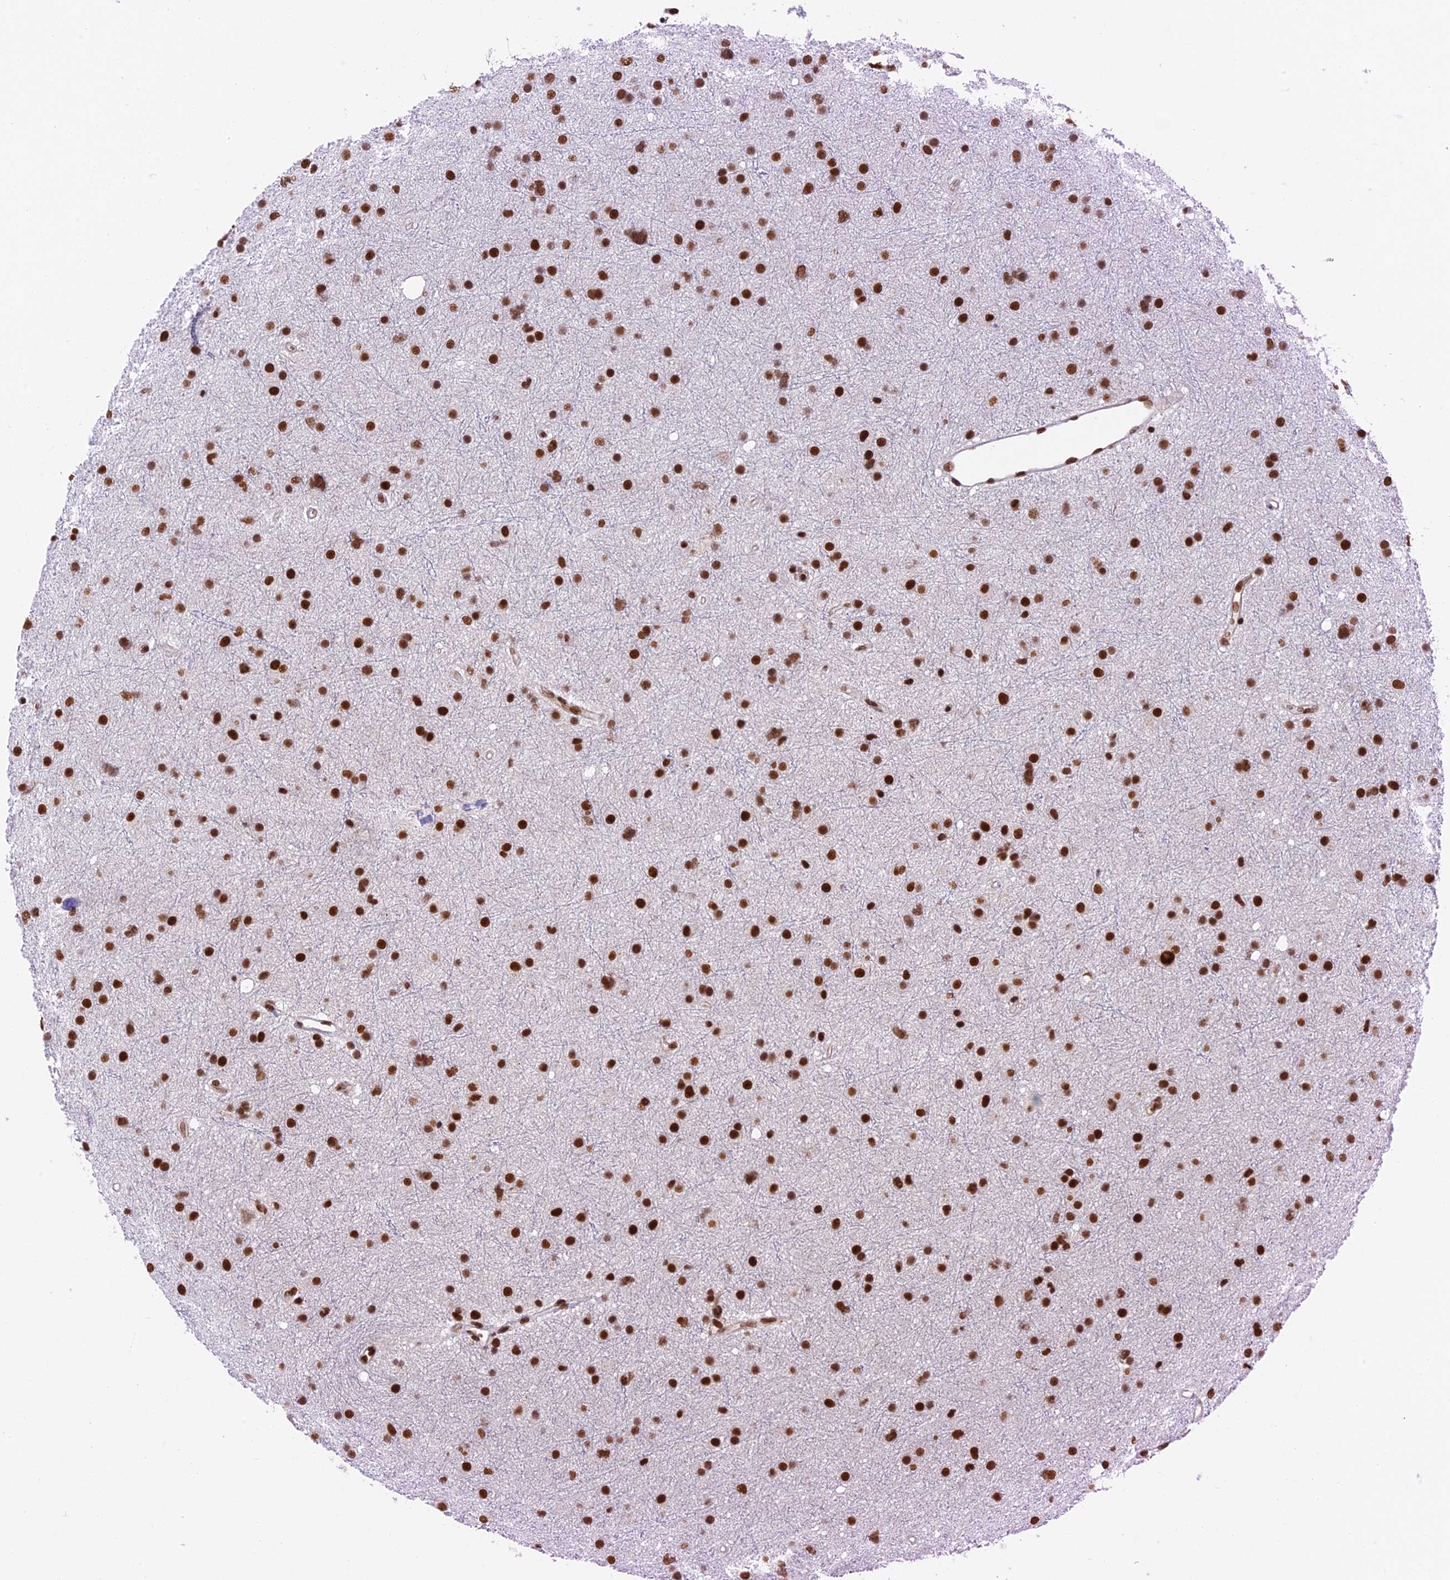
{"staining": {"intensity": "strong", "quantity": ">75%", "location": "nuclear"}, "tissue": "glioma", "cell_type": "Tumor cells", "image_type": "cancer", "snomed": [{"axis": "morphology", "description": "Glioma, malignant, Low grade"}, {"axis": "topography", "description": "Cerebral cortex"}], "caption": "The micrograph shows staining of glioma, revealing strong nuclear protein positivity (brown color) within tumor cells.", "gene": "EEF1AKMT3", "patient": {"sex": "female", "age": 39}}